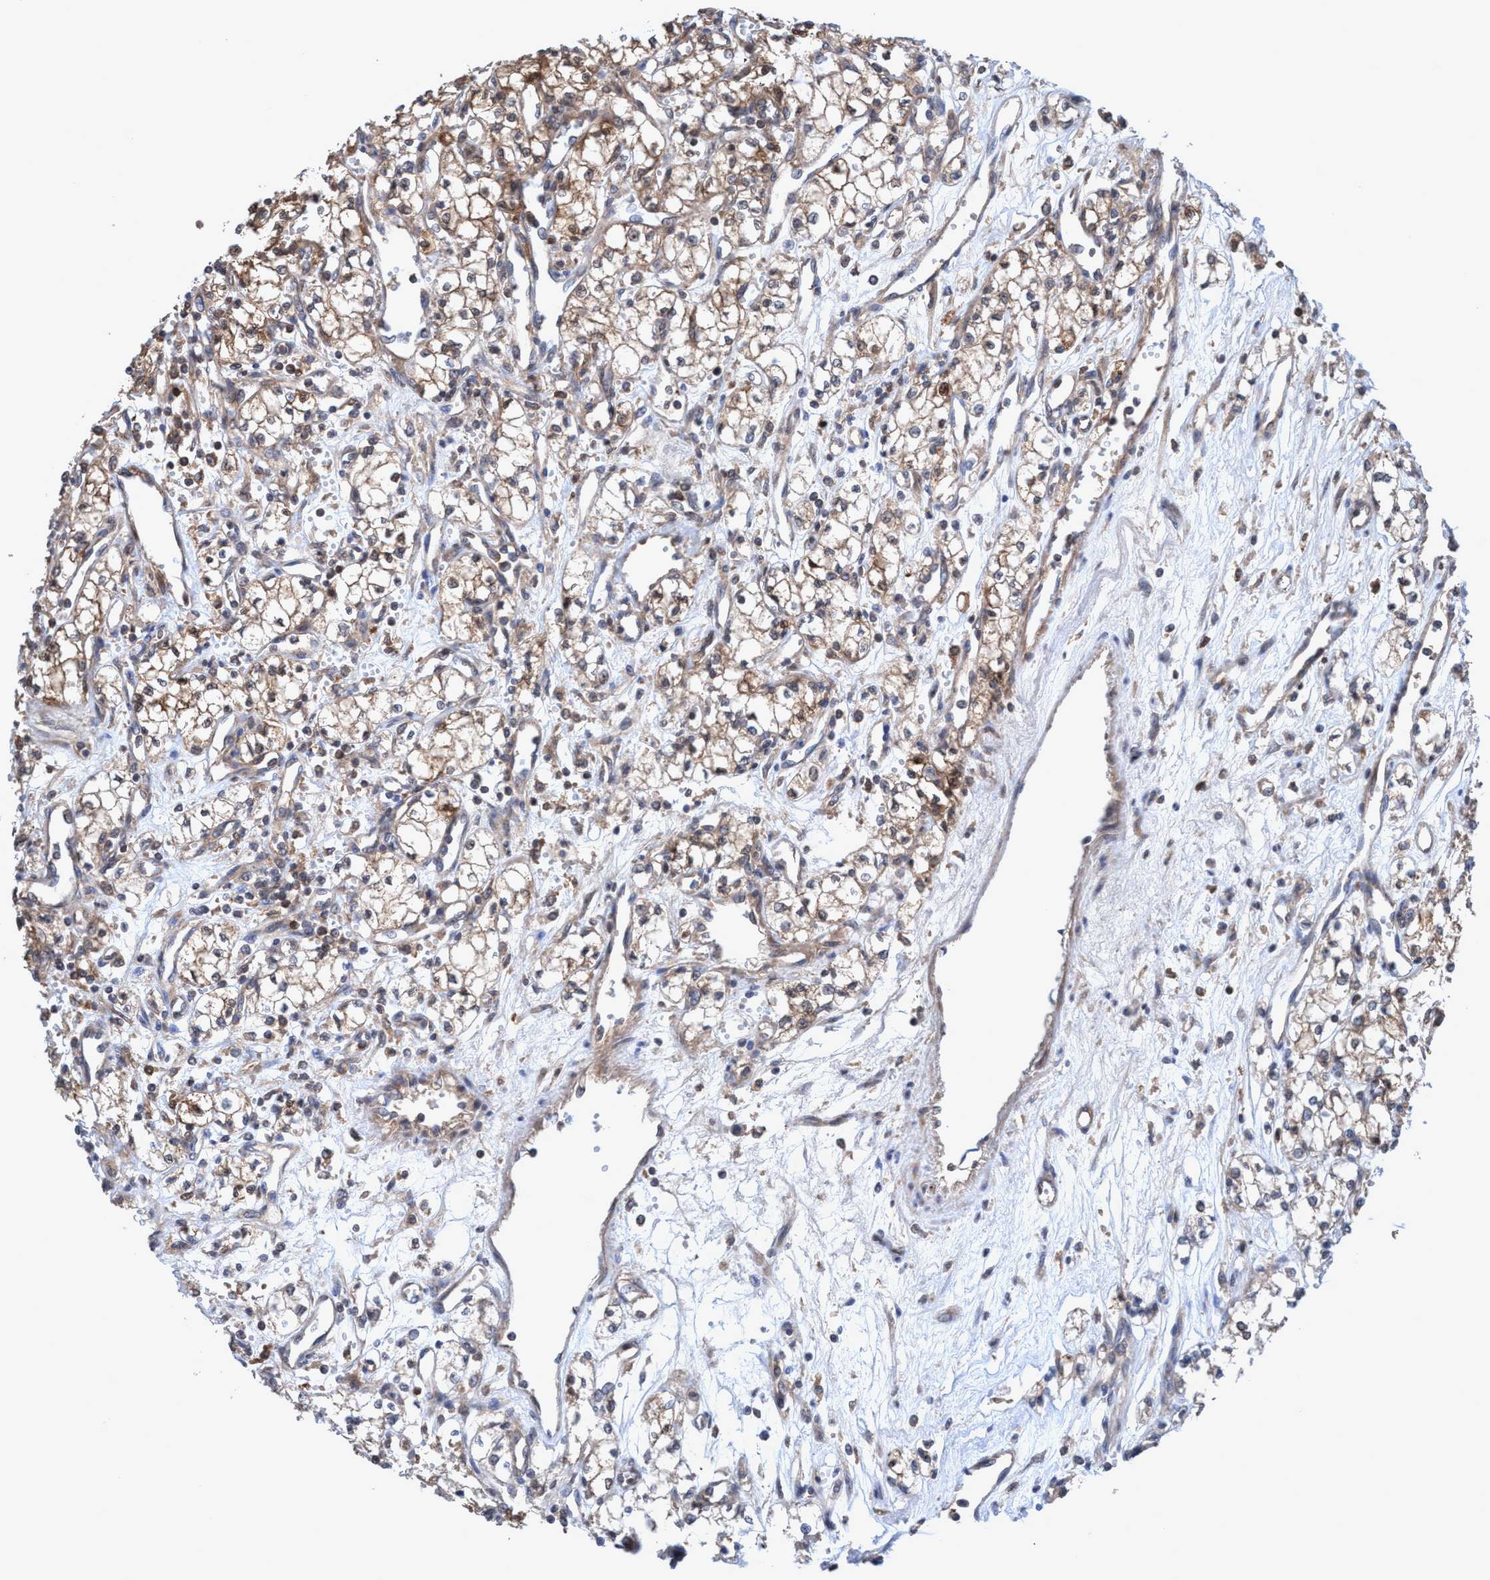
{"staining": {"intensity": "weak", "quantity": ">75%", "location": "cytoplasmic/membranous"}, "tissue": "renal cancer", "cell_type": "Tumor cells", "image_type": "cancer", "snomed": [{"axis": "morphology", "description": "Adenocarcinoma, NOS"}, {"axis": "topography", "description": "Kidney"}], "caption": "Renal cancer (adenocarcinoma) stained with IHC demonstrates weak cytoplasmic/membranous positivity in about >75% of tumor cells.", "gene": "GLOD4", "patient": {"sex": "male", "age": 59}}